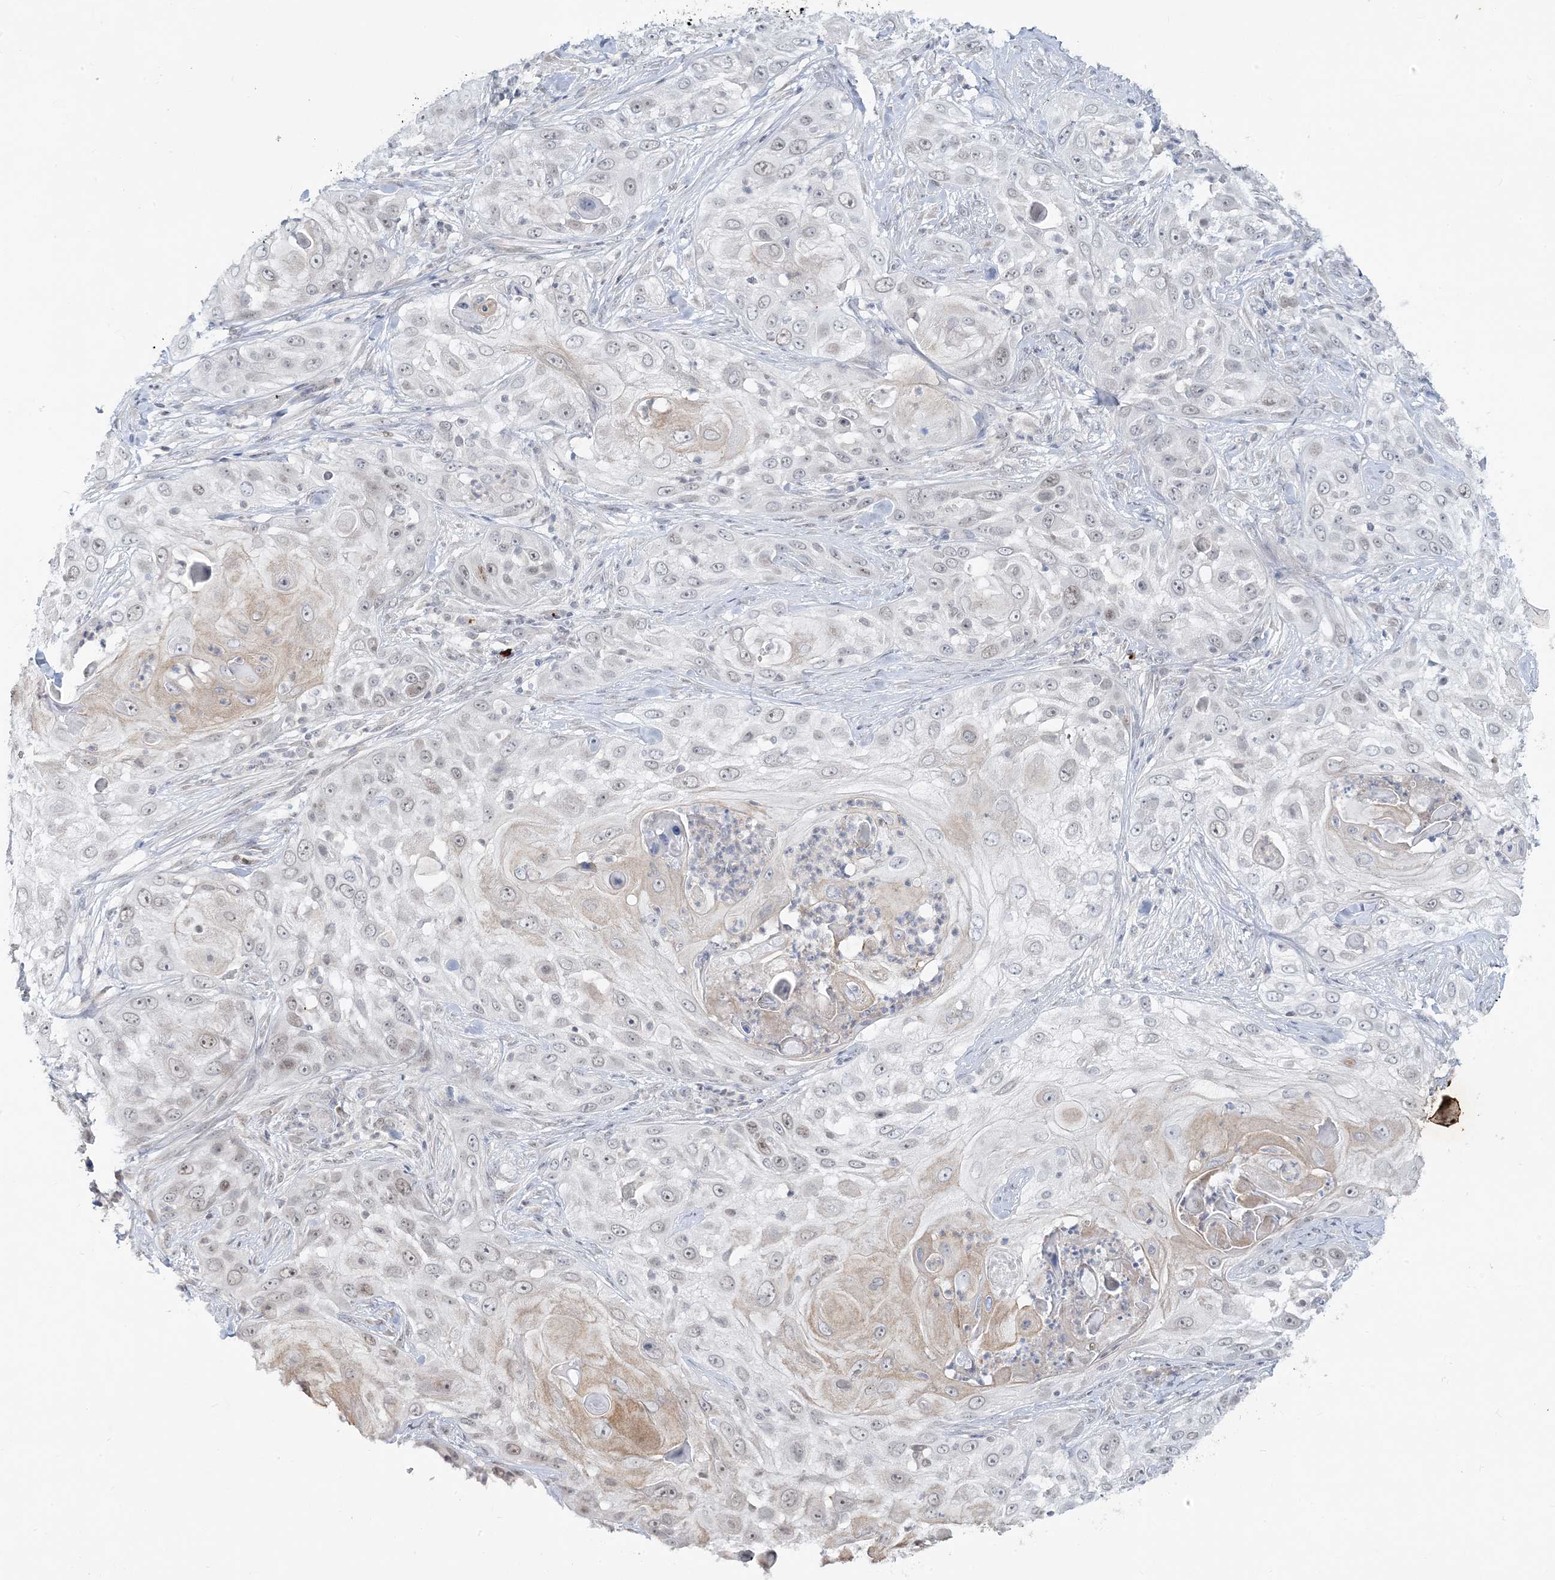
{"staining": {"intensity": "weak", "quantity": "<25%", "location": "cytoplasmic/membranous,nuclear"}, "tissue": "skin cancer", "cell_type": "Tumor cells", "image_type": "cancer", "snomed": [{"axis": "morphology", "description": "Squamous cell carcinoma, NOS"}, {"axis": "topography", "description": "Skin"}], "caption": "This histopathology image is of skin squamous cell carcinoma stained with immunohistochemistry (IHC) to label a protein in brown with the nuclei are counter-stained blue. There is no staining in tumor cells.", "gene": "LEXM", "patient": {"sex": "female", "age": 44}}